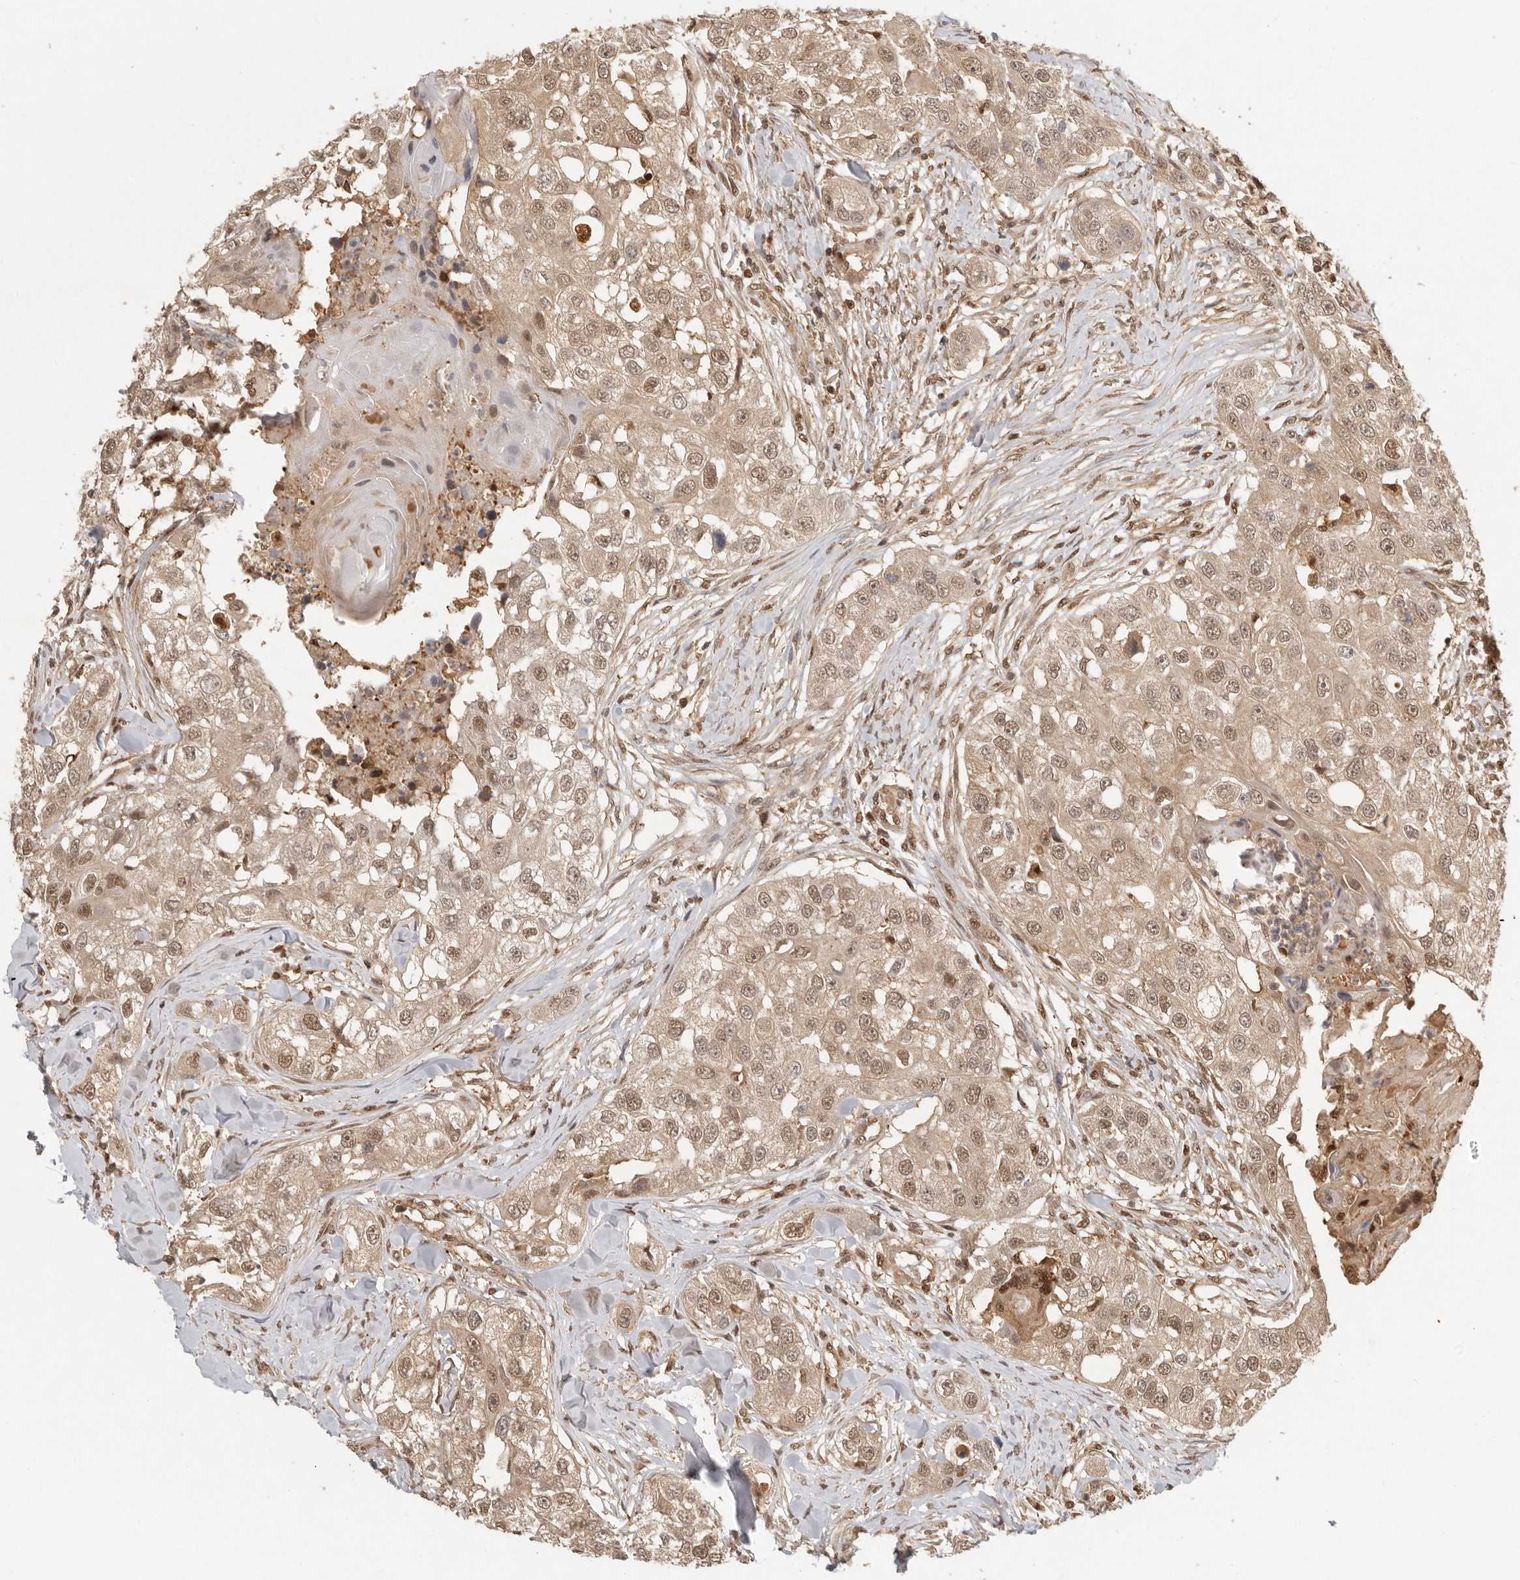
{"staining": {"intensity": "moderate", "quantity": ">75%", "location": "cytoplasmic/membranous,nuclear"}, "tissue": "head and neck cancer", "cell_type": "Tumor cells", "image_type": "cancer", "snomed": [{"axis": "morphology", "description": "Normal tissue, NOS"}, {"axis": "morphology", "description": "Squamous cell carcinoma, NOS"}, {"axis": "topography", "description": "Skeletal muscle"}, {"axis": "topography", "description": "Head-Neck"}], "caption": "The histopathology image reveals a brown stain indicating the presence of a protein in the cytoplasmic/membranous and nuclear of tumor cells in head and neck squamous cell carcinoma.", "gene": "PSMA5", "patient": {"sex": "male", "age": 51}}